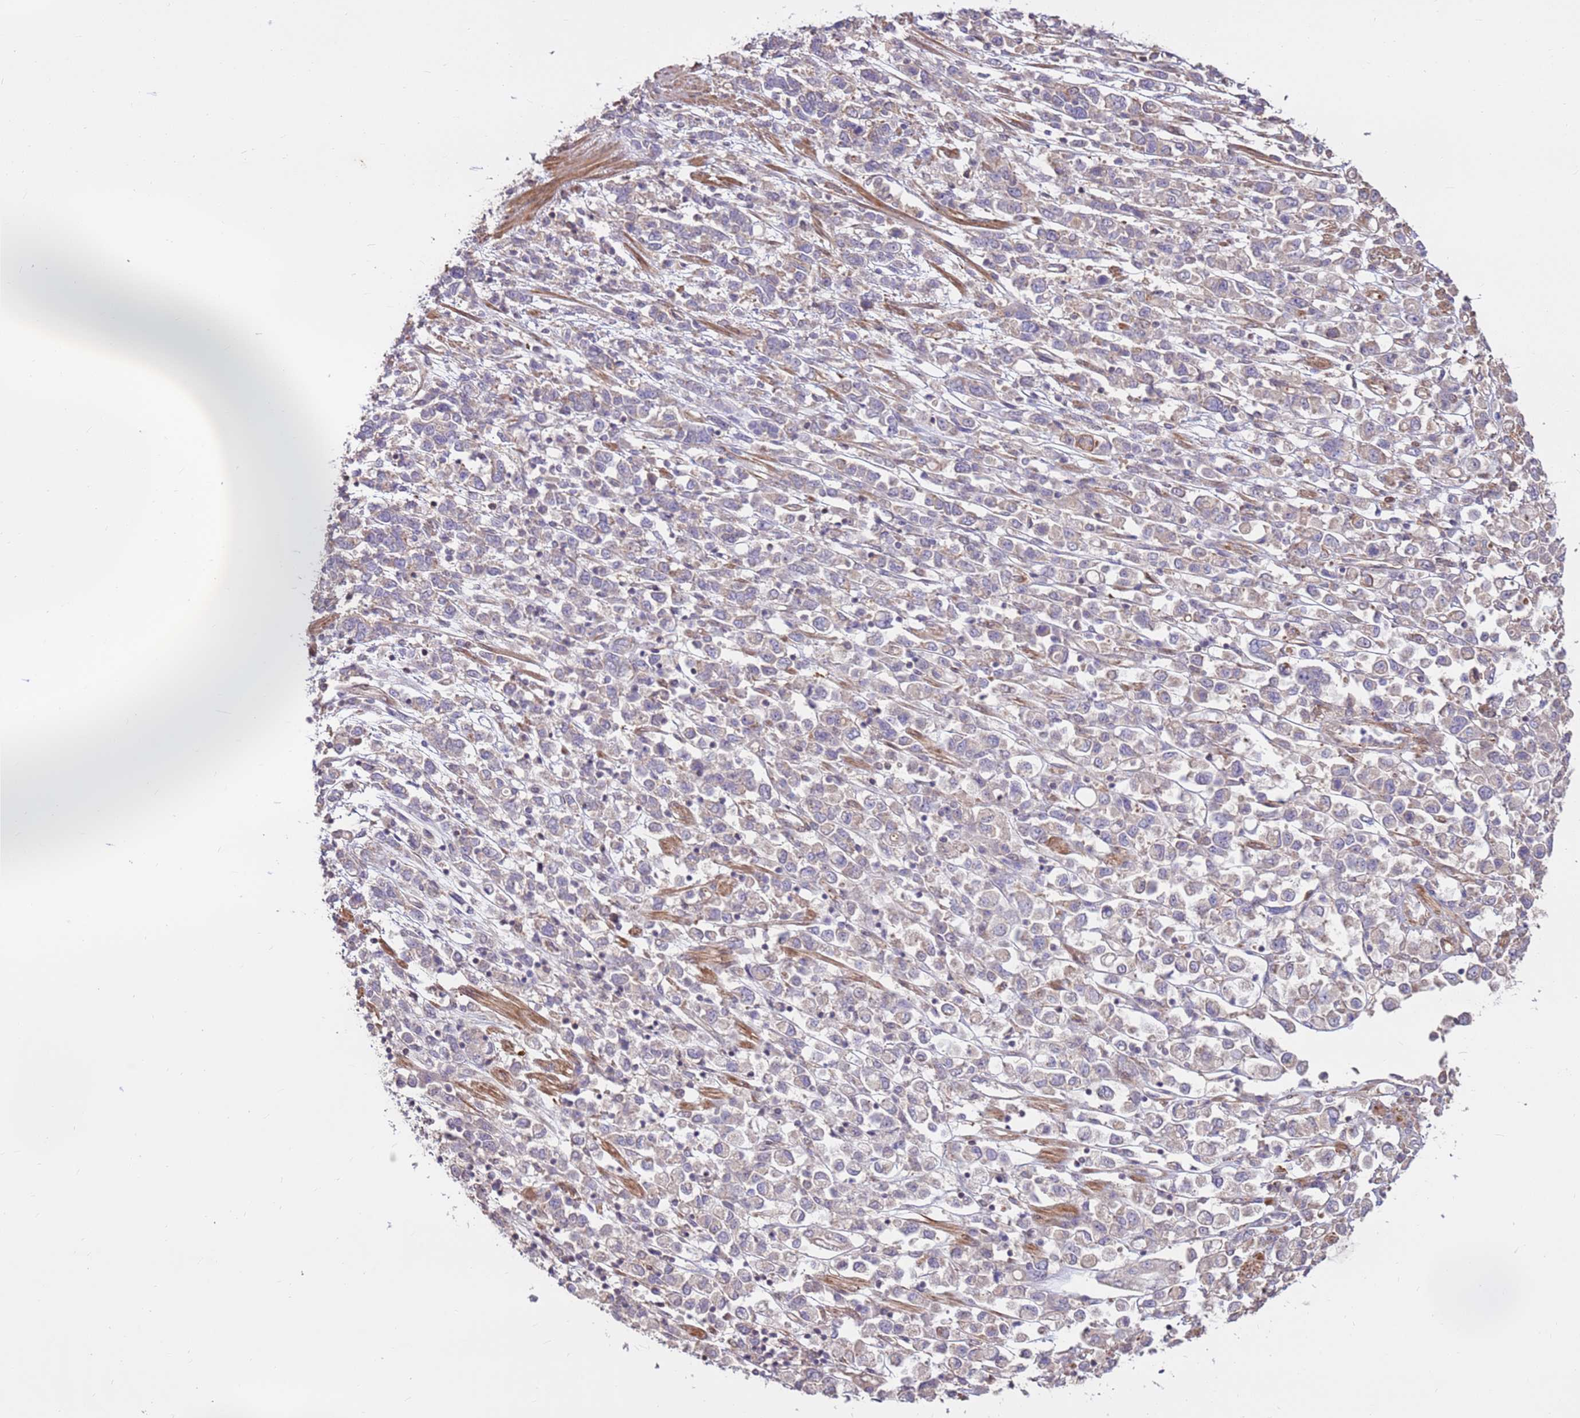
{"staining": {"intensity": "negative", "quantity": "none", "location": "none"}, "tissue": "stomach cancer", "cell_type": "Tumor cells", "image_type": "cancer", "snomed": [{"axis": "morphology", "description": "Adenocarcinoma, NOS"}, {"axis": "topography", "description": "Stomach"}], "caption": "The image reveals no staining of tumor cells in stomach adenocarcinoma.", "gene": "CCDC112", "patient": {"sex": "female", "age": 76}}